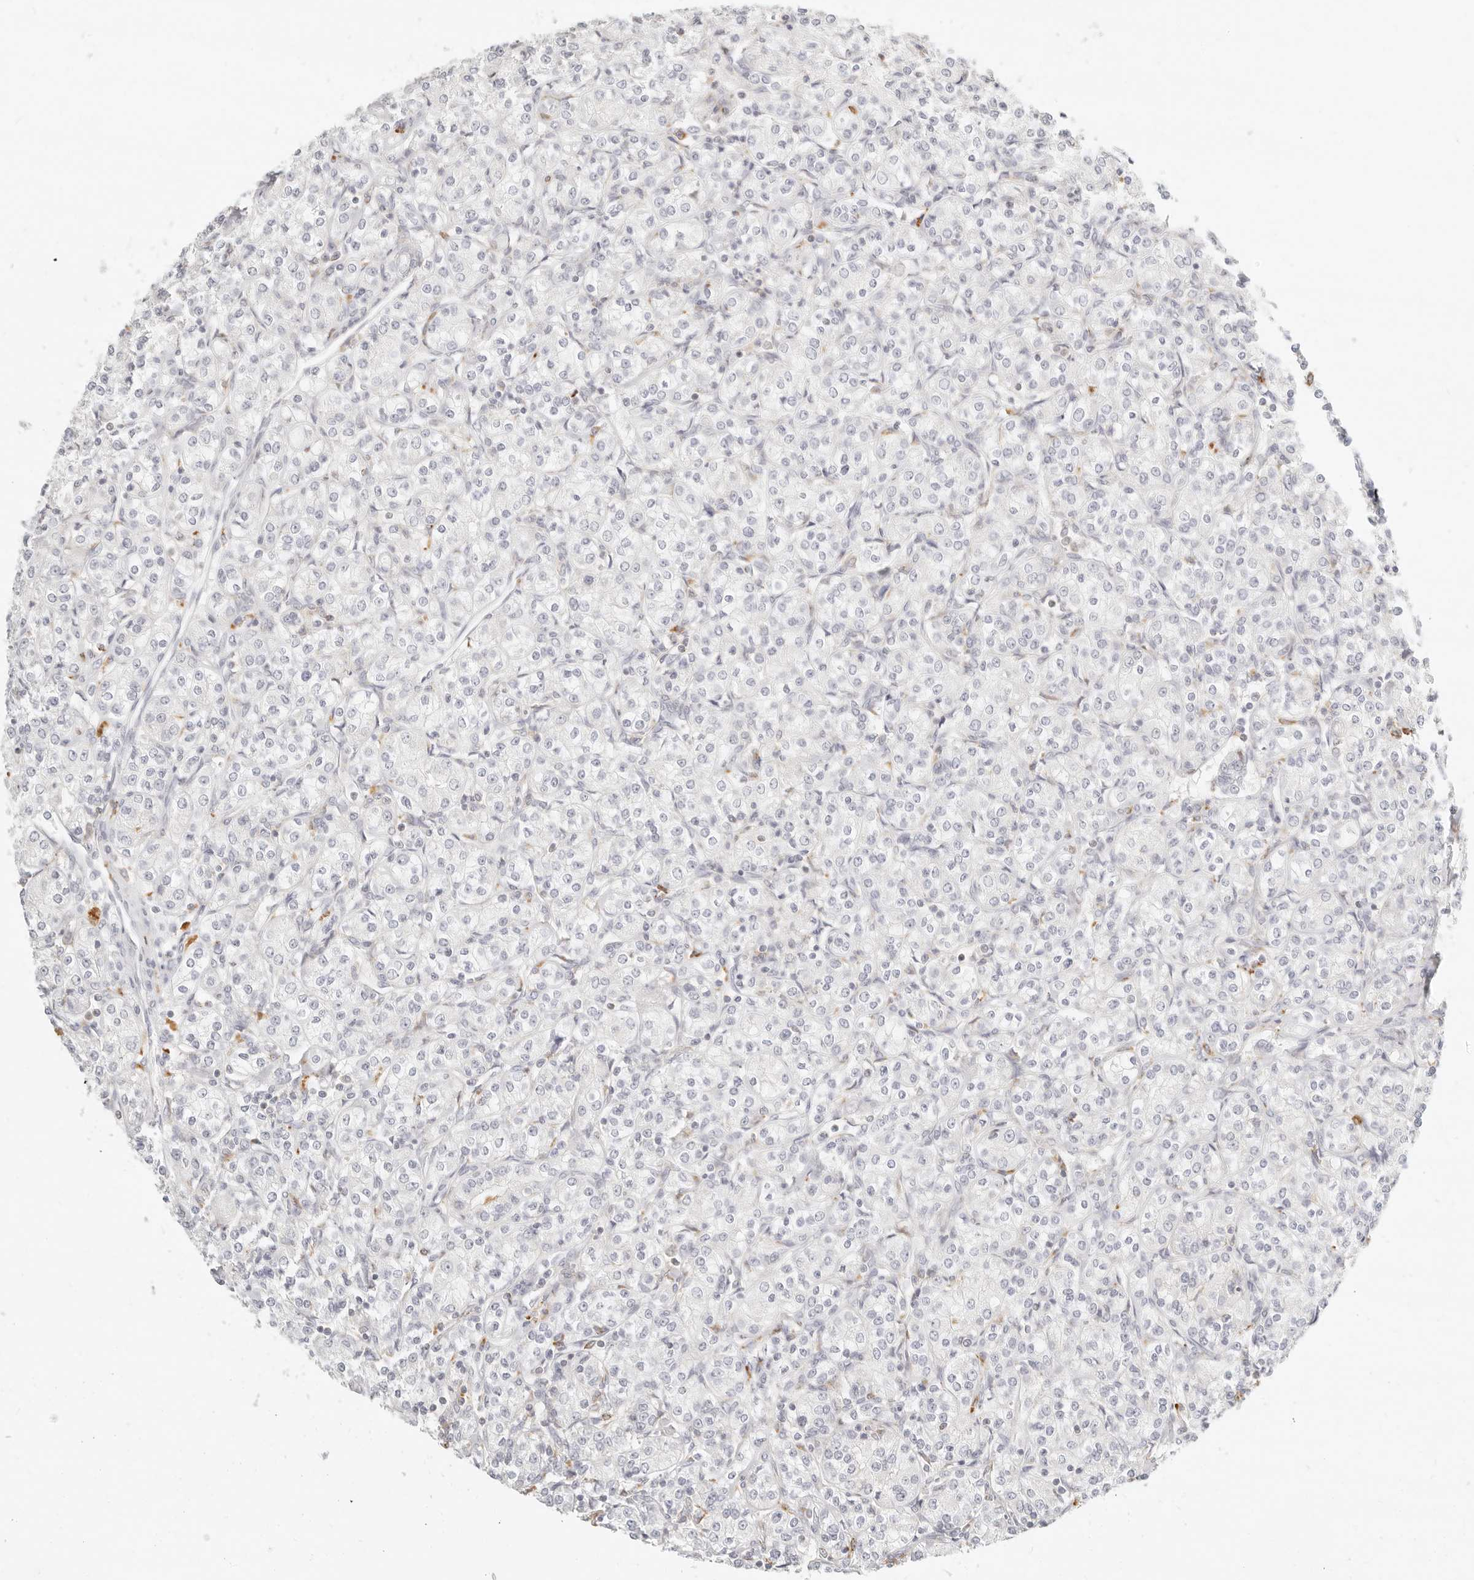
{"staining": {"intensity": "negative", "quantity": "none", "location": "none"}, "tissue": "renal cancer", "cell_type": "Tumor cells", "image_type": "cancer", "snomed": [{"axis": "morphology", "description": "Adenocarcinoma, NOS"}, {"axis": "topography", "description": "Kidney"}], "caption": "Immunohistochemistry (IHC) of renal cancer (adenocarcinoma) exhibits no expression in tumor cells.", "gene": "RNASET2", "patient": {"sex": "male", "age": 77}}